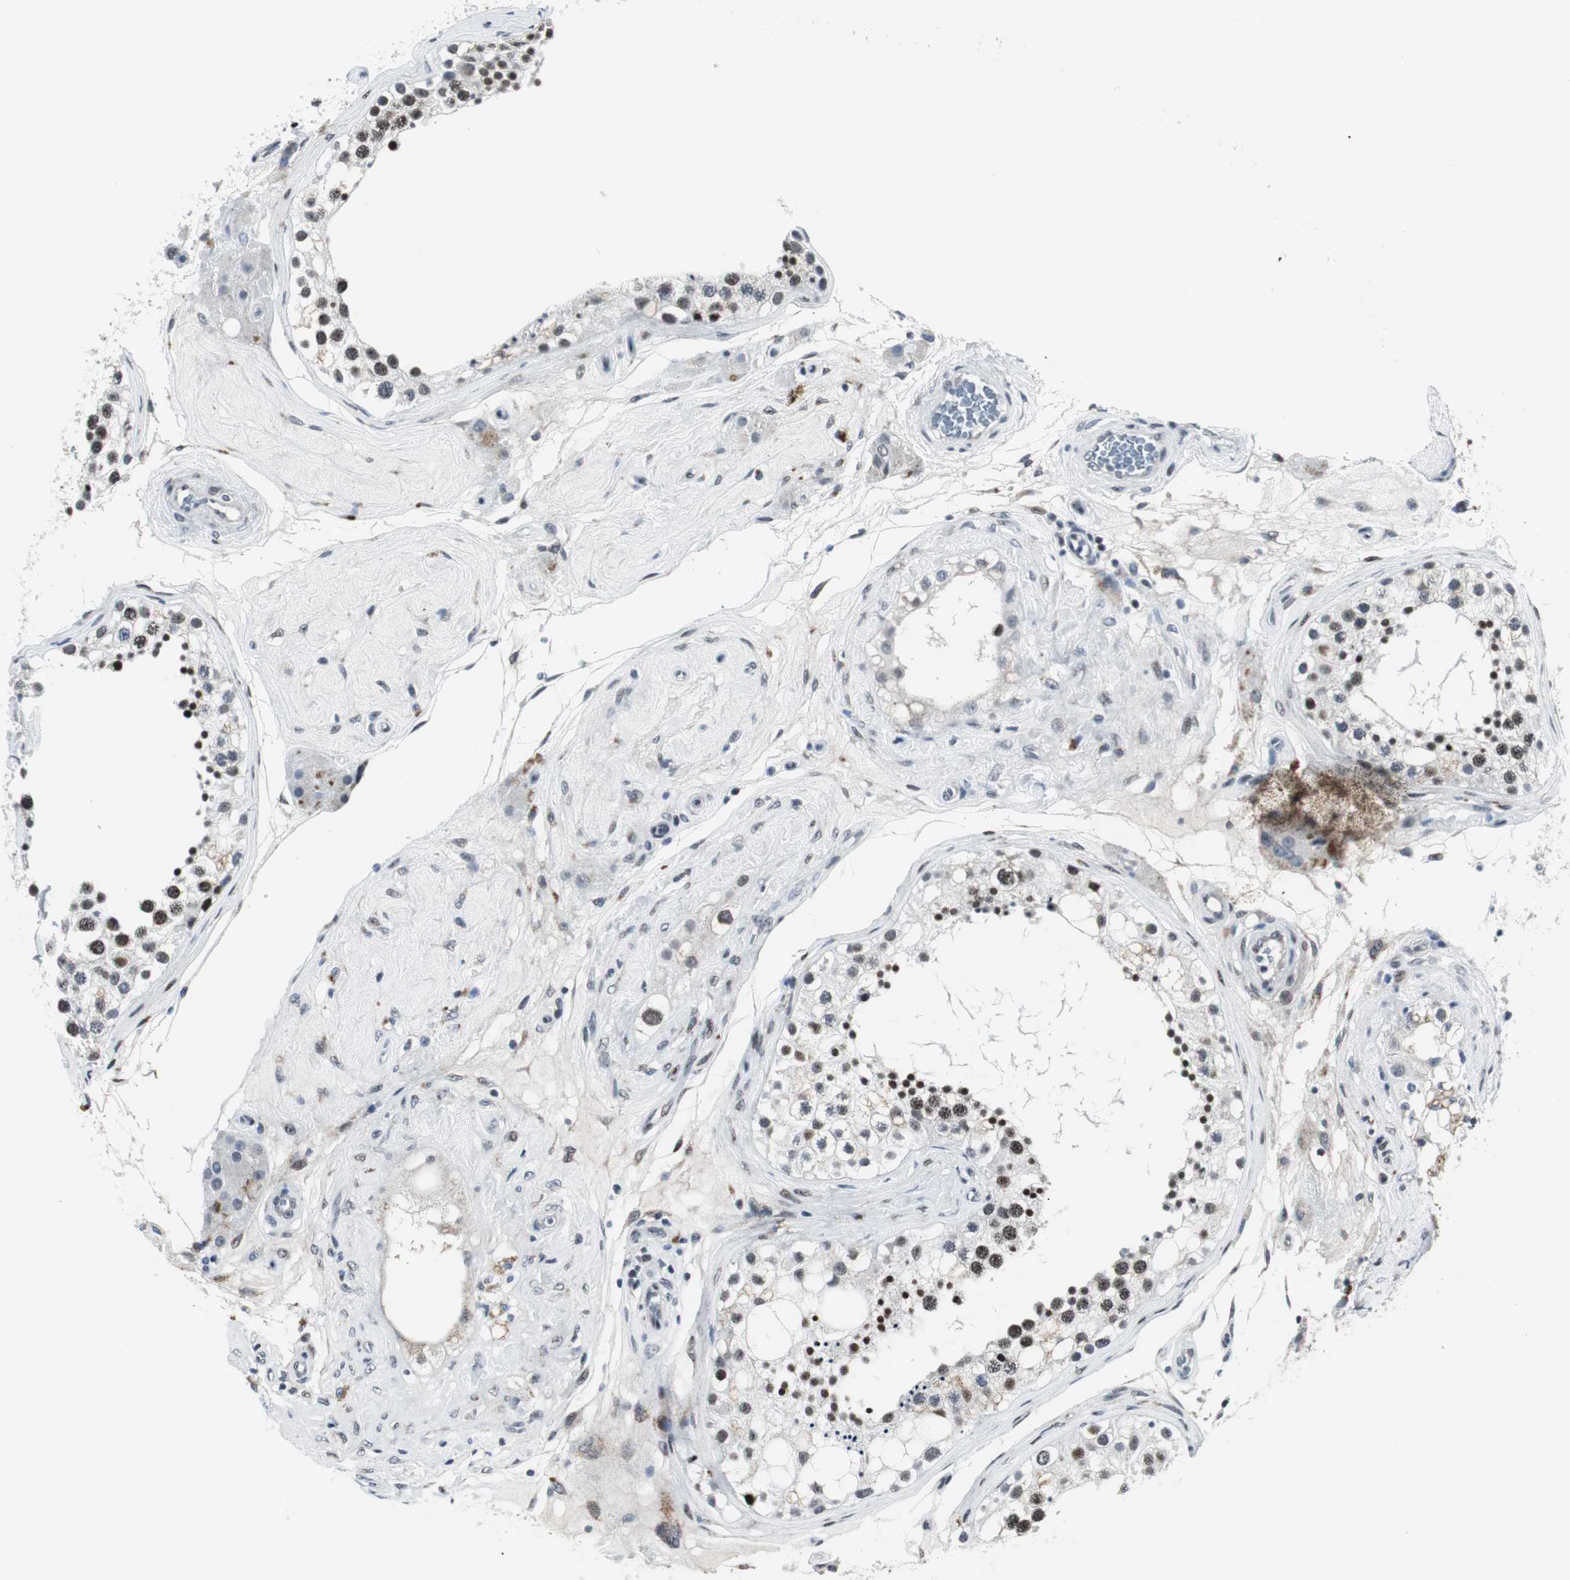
{"staining": {"intensity": "strong", "quantity": "25%-75%", "location": "nuclear"}, "tissue": "testis", "cell_type": "Cells in seminiferous ducts", "image_type": "normal", "snomed": [{"axis": "morphology", "description": "Normal tissue, NOS"}, {"axis": "topography", "description": "Testis"}], "caption": "This histopathology image exhibits immunohistochemistry (IHC) staining of unremarkable human testis, with high strong nuclear expression in approximately 25%-75% of cells in seminiferous ducts.", "gene": "MTA1", "patient": {"sex": "male", "age": 68}}